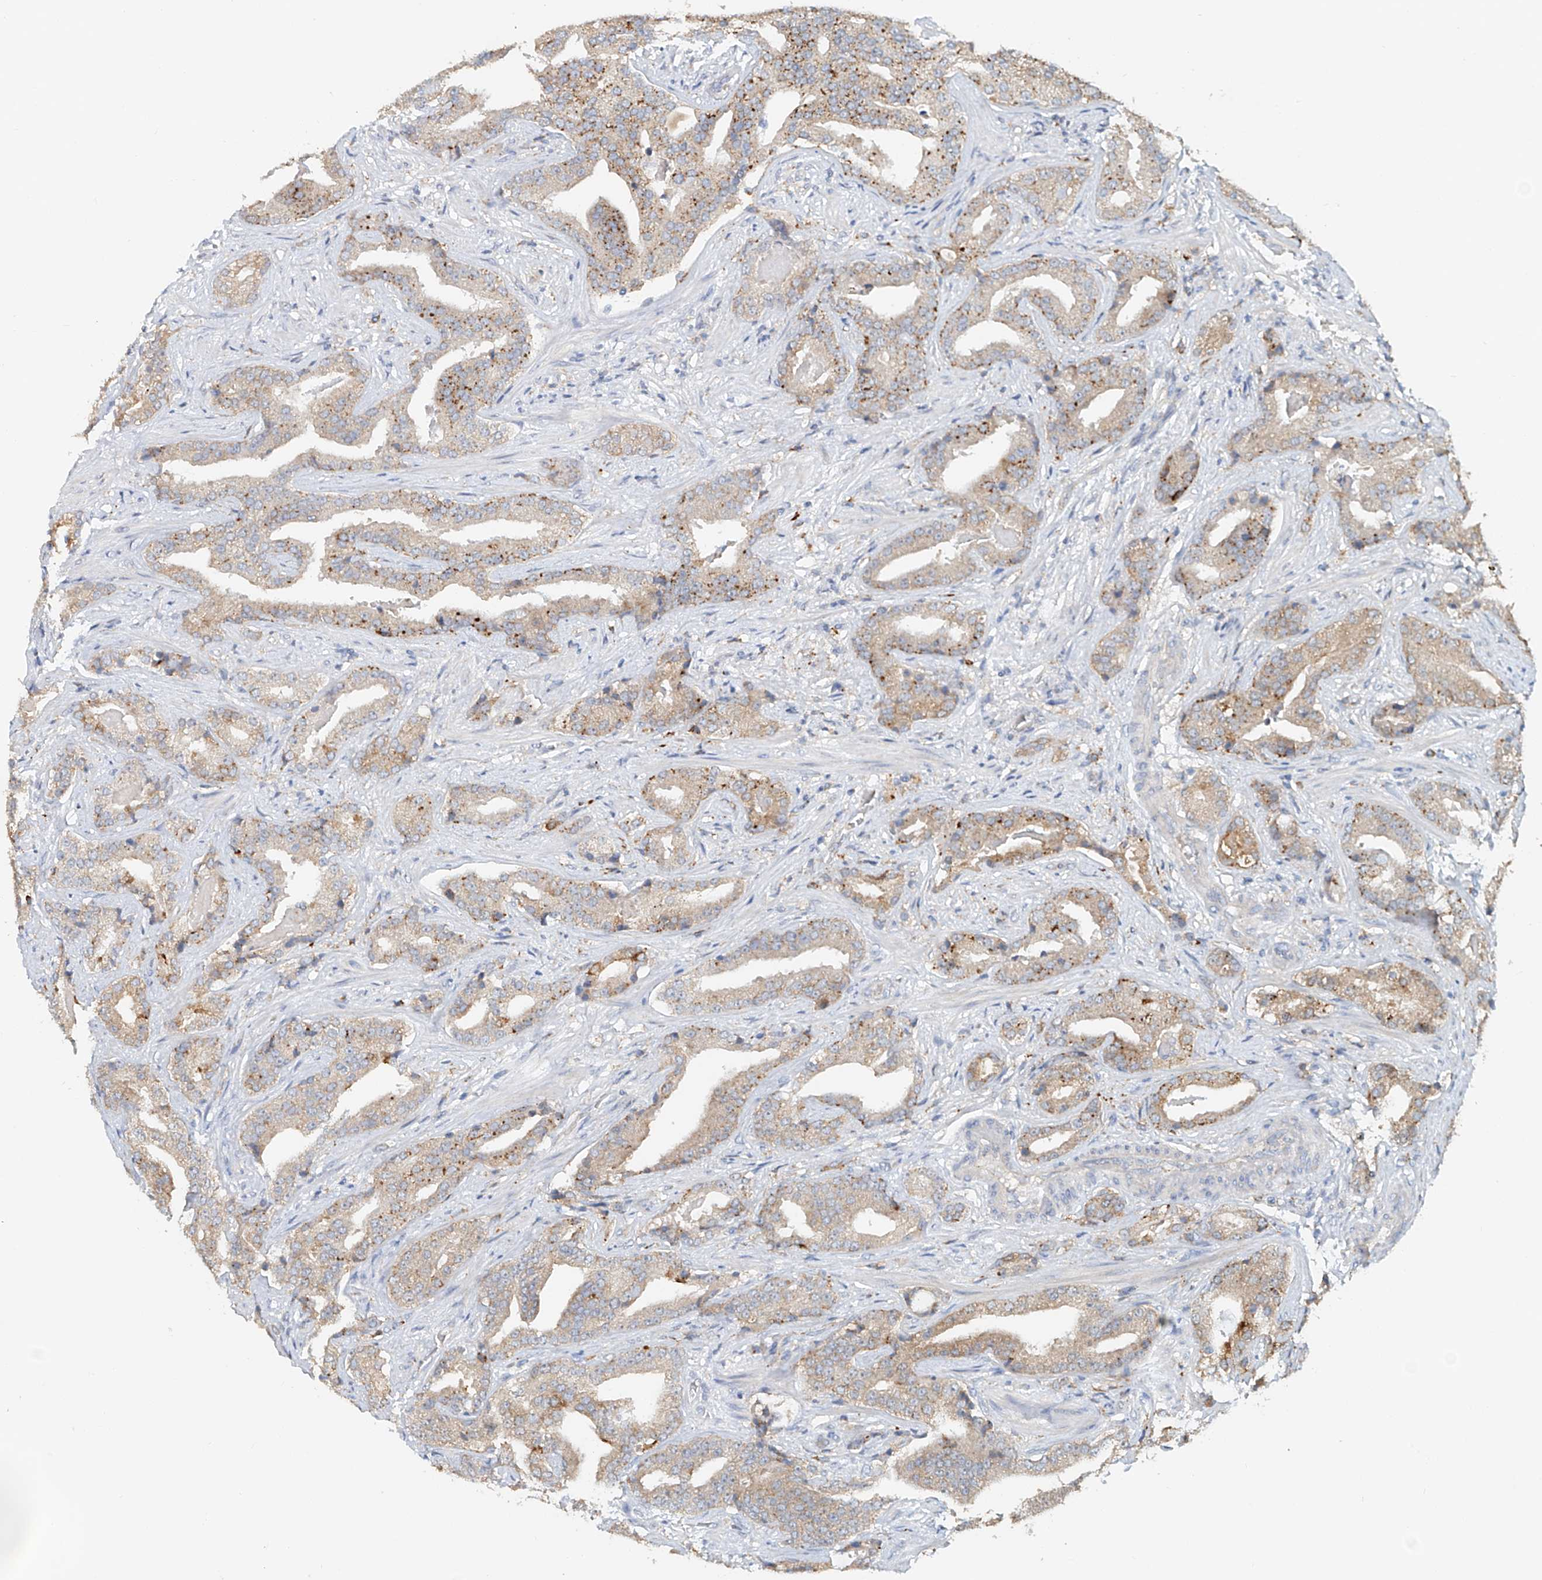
{"staining": {"intensity": "moderate", "quantity": "25%-75%", "location": "cytoplasmic/membranous"}, "tissue": "prostate cancer", "cell_type": "Tumor cells", "image_type": "cancer", "snomed": [{"axis": "morphology", "description": "Adenocarcinoma, Low grade"}, {"axis": "topography", "description": "Prostate"}], "caption": "Protein analysis of low-grade adenocarcinoma (prostate) tissue exhibits moderate cytoplasmic/membranous positivity in about 25%-75% of tumor cells.", "gene": "TRIM47", "patient": {"sex": "male", "age": 67}}